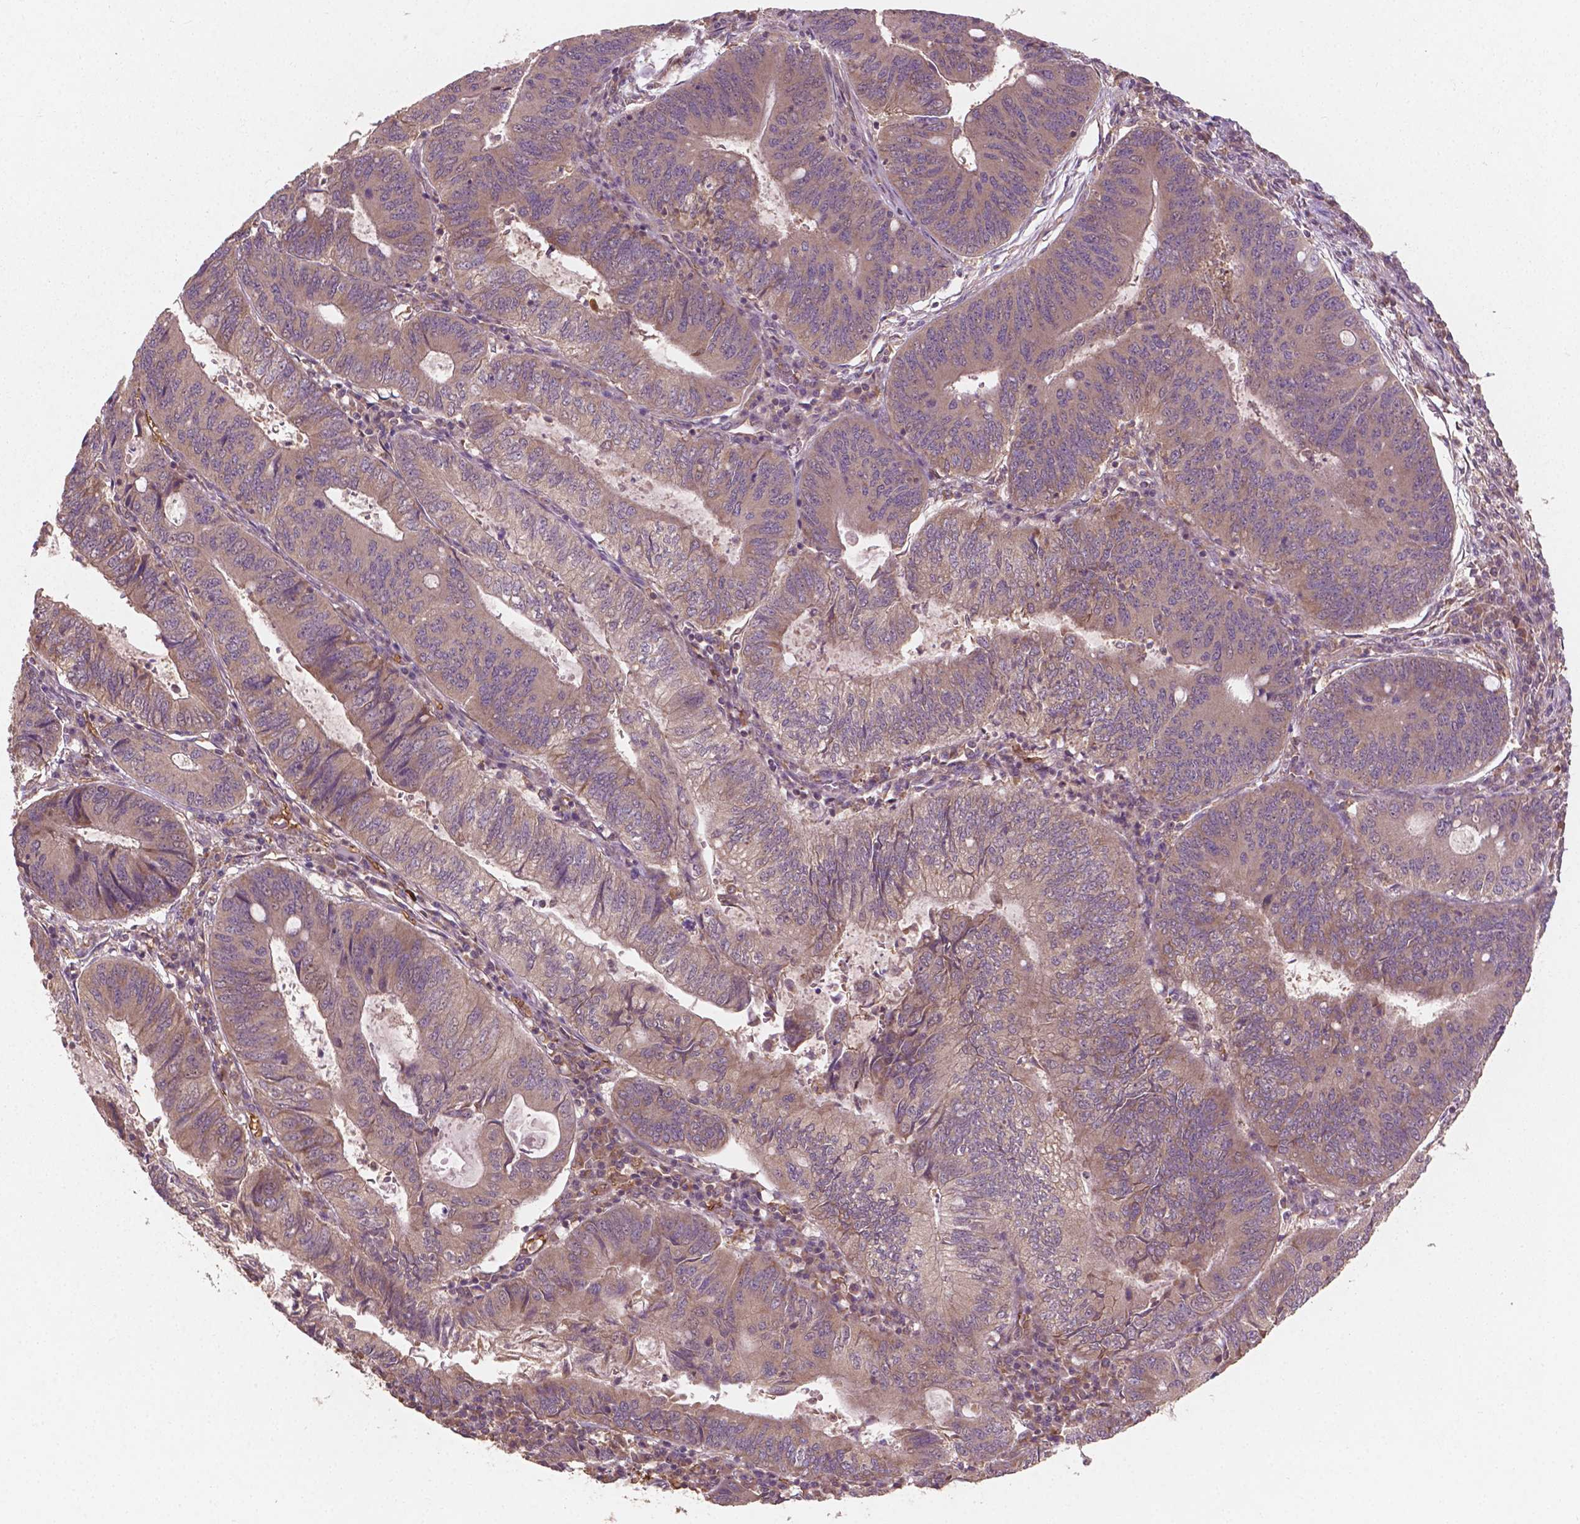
{"staining": {"intensity": "weak", "quantity": ">75%", "location": "cytoplasmic/membranous"}, "tissue": "colorectal cancer", "cell_type": "Tumor cells", "image_type": "cancer", "snomed": [{"axis": "morphology", "description": "Adenocarcinoma, NOS"}, {"axis": "topography", "description": "Colon"}], "caption": "Protein expression analysis of human adenocarcinoma (colorectal) reveals weak cytoplasmic/membranous expression in about >75% of tumor cells.", "gene": "CYFIP2", "patient": {"sex": "male", "age": 67}}